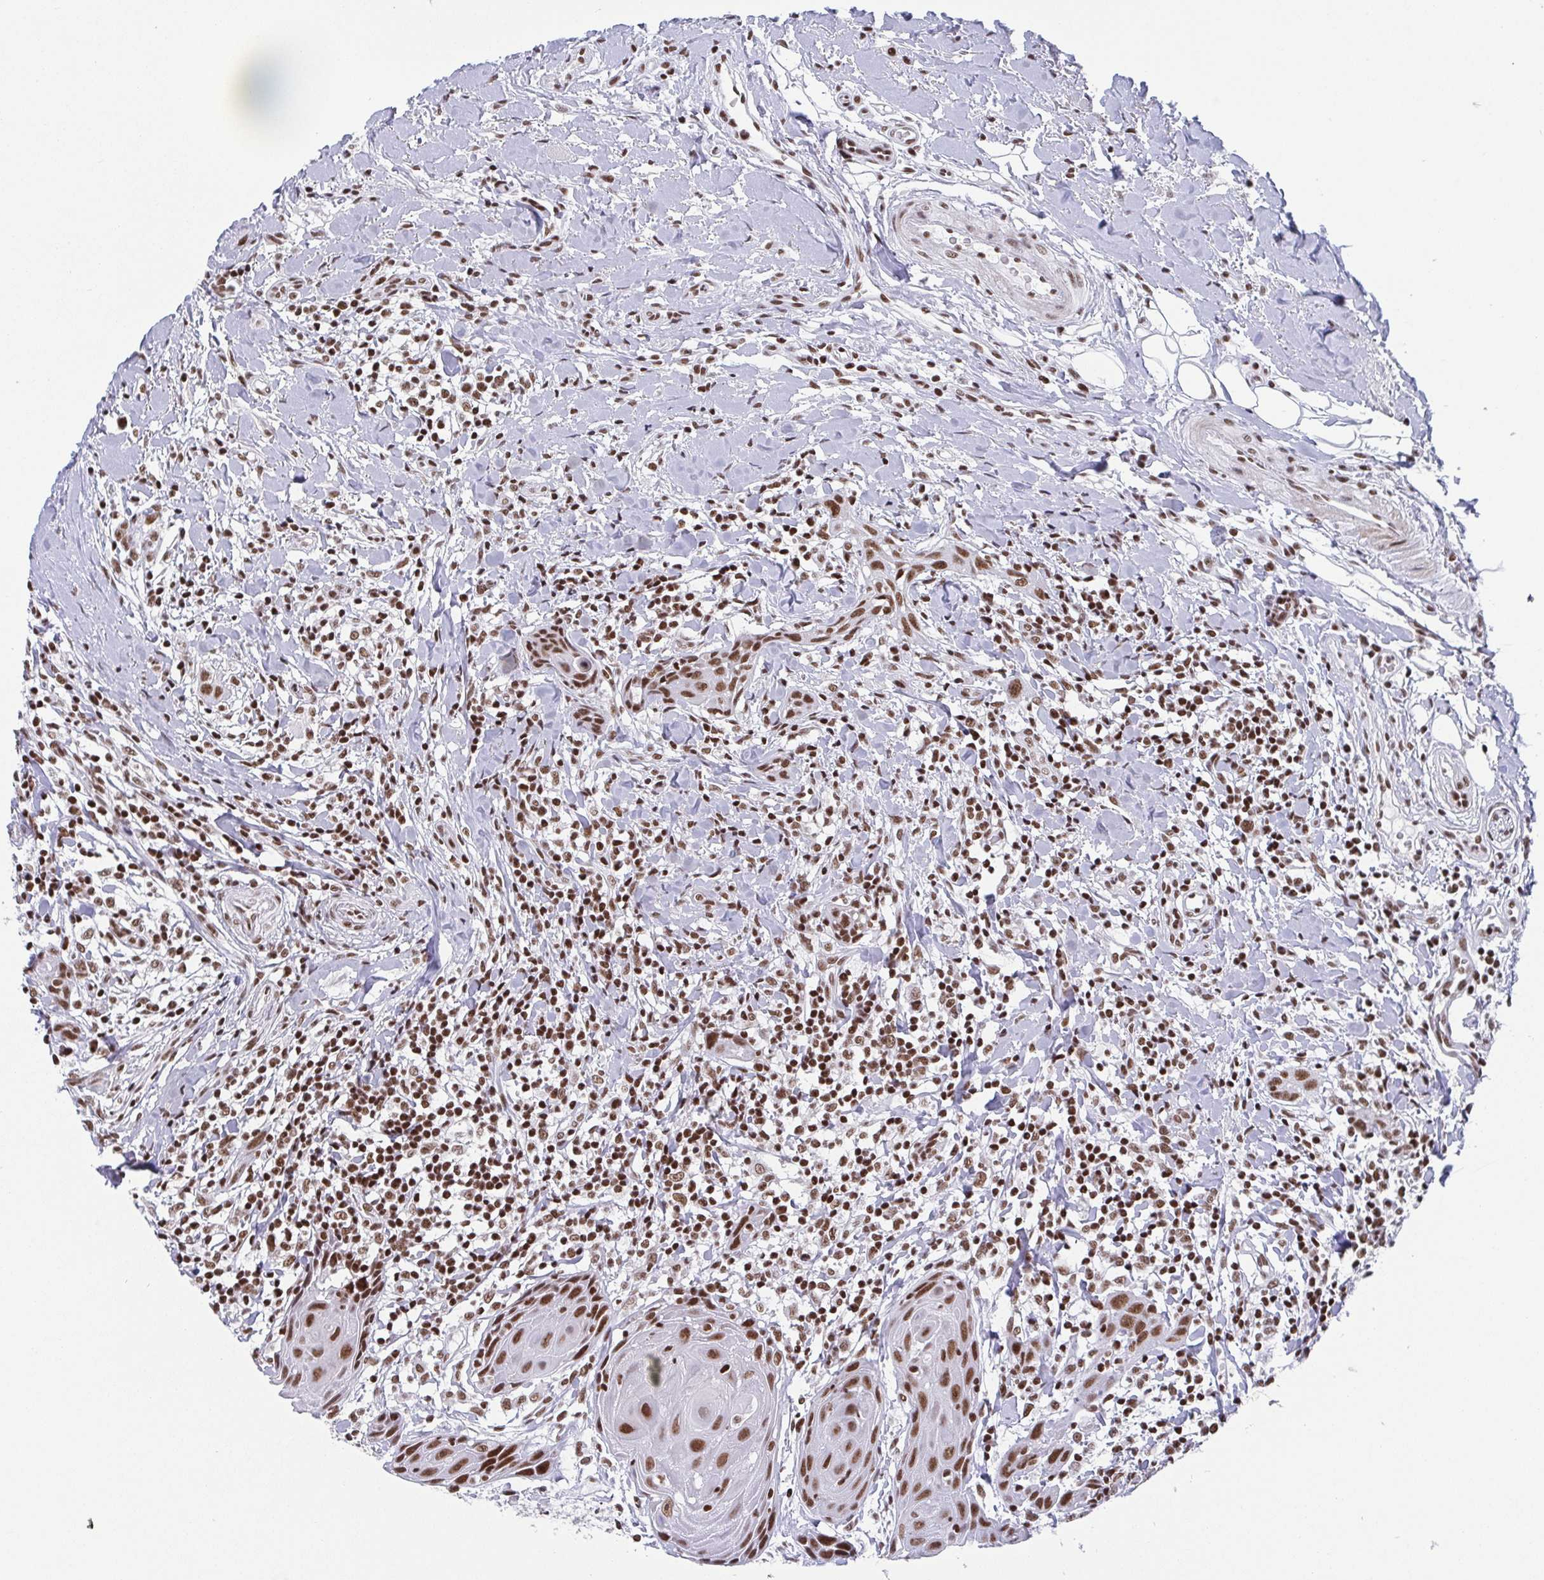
{"staining": {"intensity": "moderate", "quantity": ">75%", "location": "nuclear"}, "tissue": "head and neck cancer", "cell_type": "Tumor cells", "image_type": "cancer", "snomed": [{"axis": "morphology", "description": "Squamous cell carcinoma, NOS"}, {"axis": "topography", "description": "Oral tissue"}, {"axis": "topography", "description": "Head-Neck"}], "caption": "Head and neck squamous cell carcinoma stained with a brown dye exhibits moderate nuclear positive expression in about >75% of tumor cells.", "gene": "CTCF", "patient": {"sex": "male", "age": 49}}